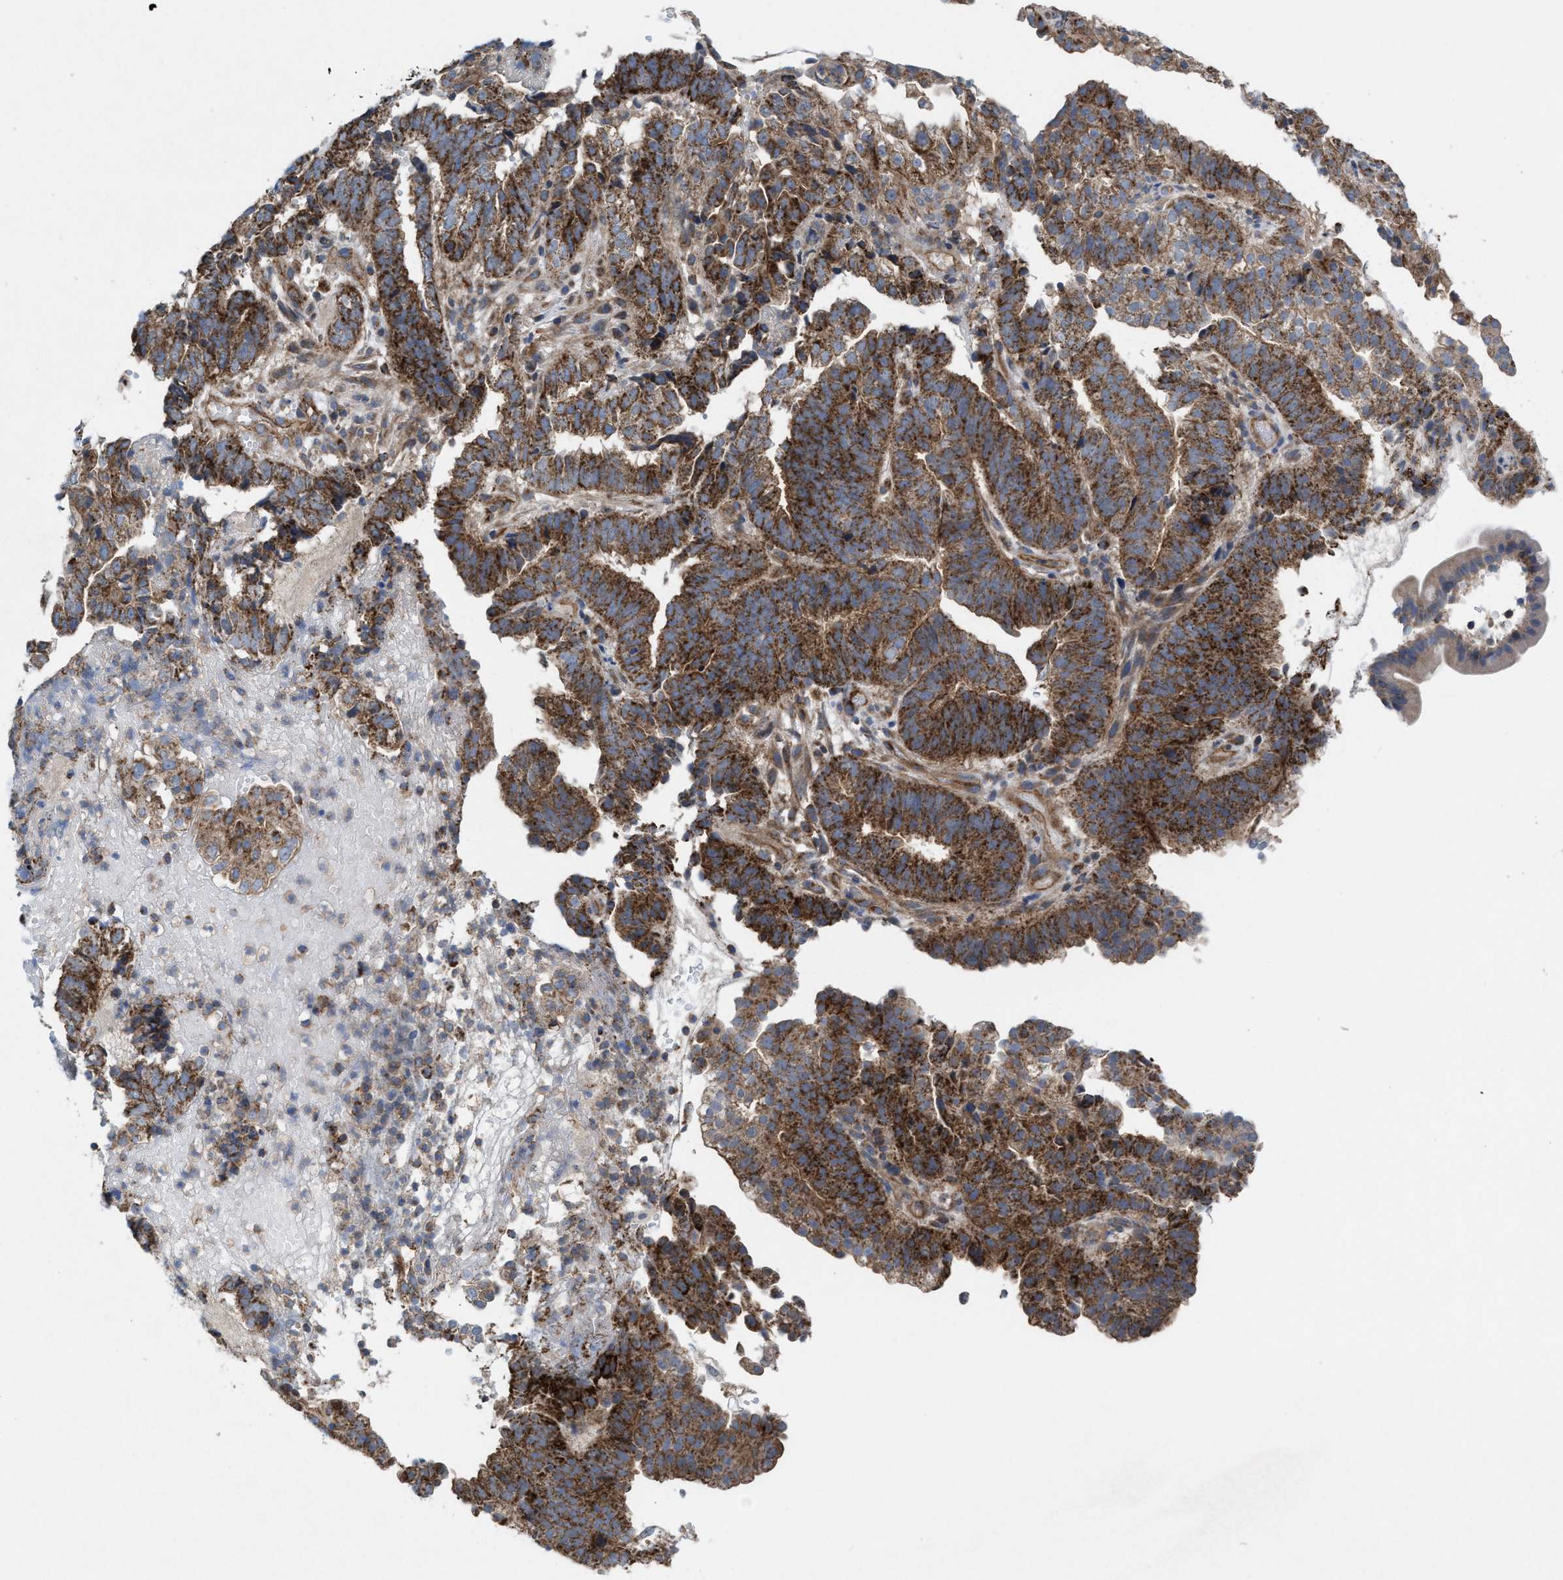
{"staining": {"intensity": "moderate", "quantity": ">75%", "location": "cytoplasmic/membranous"}, "tissue": "endometrial cancer", "cell_type": "Tumor cells", "image_type": "cancer", "snomed": [{"axis": "morphology", "description": "Adenocarcinoma, NOS"}, {"axis": "topography", "description": "Endometrium"}], "caption": "Endometrial adenocarcinoma was stained to show a protein in brown. There is medium levels of moderate cytoplasmic/membranous staining in about >75% of tumor cells.", "gene": "MRM1", "patient": {"sex": "female", "age": 51}}